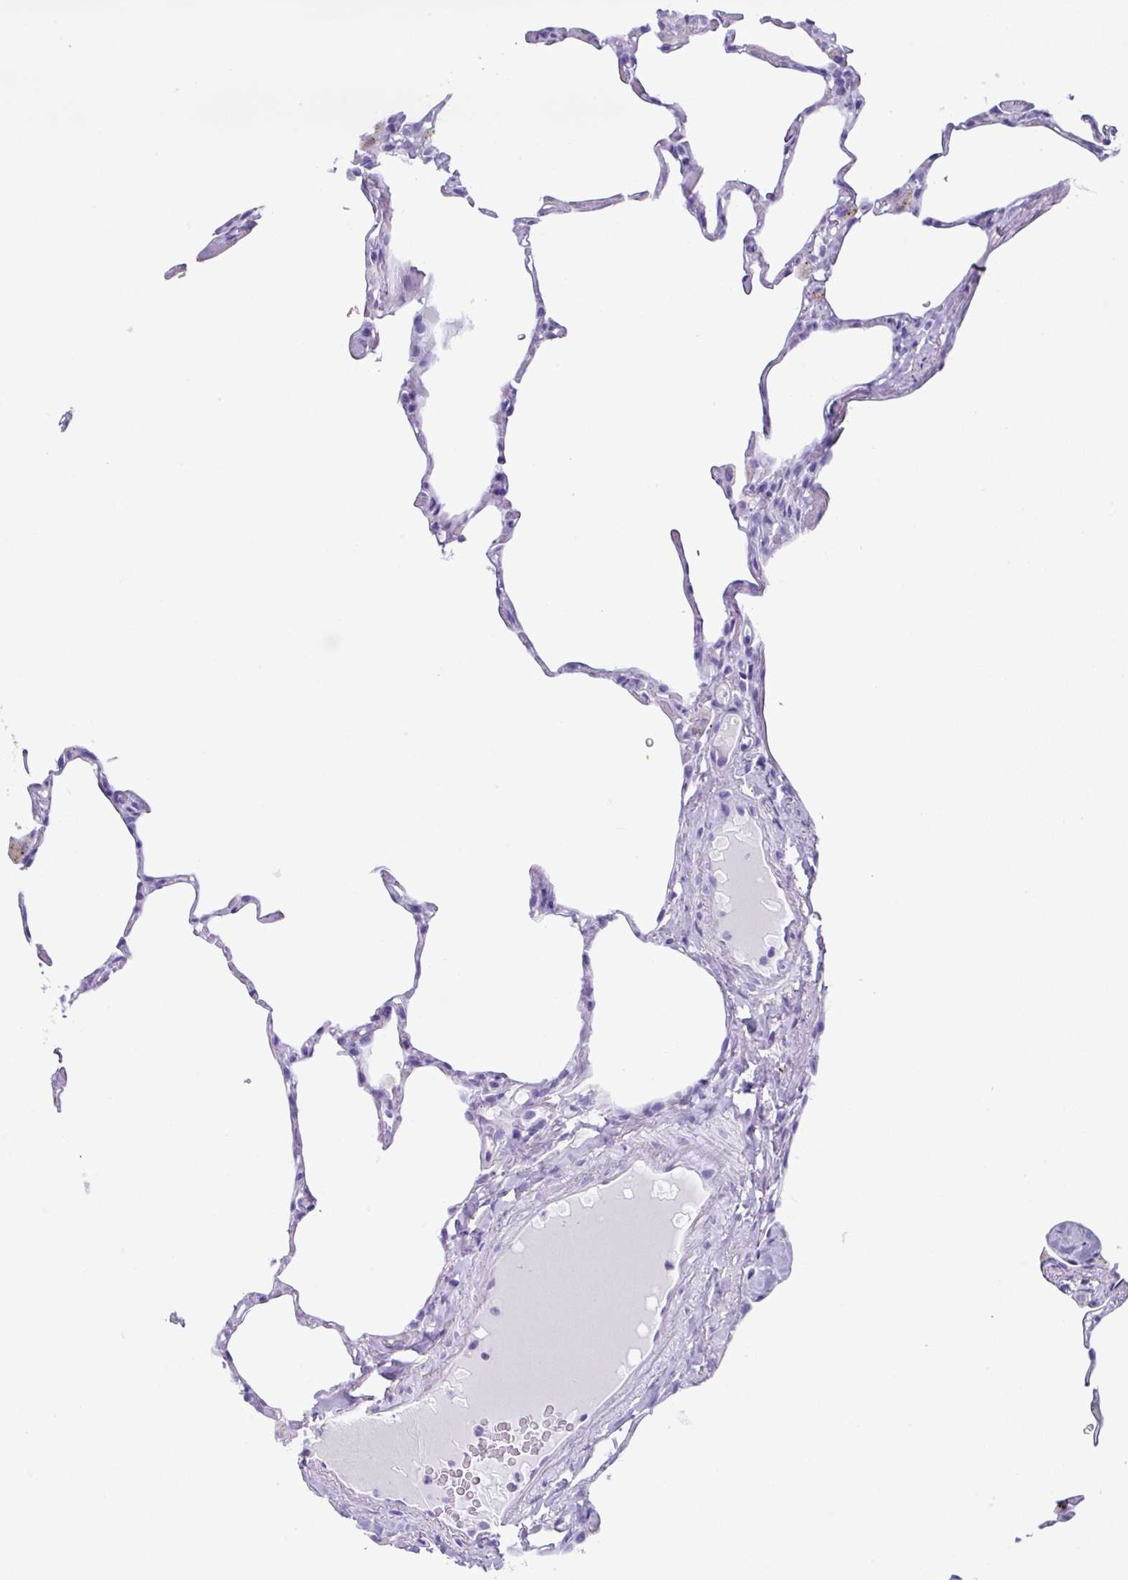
{"staining": {"intensity": "negative", "quantity": "none", "location": "none"}, "tissue": "lung", "cell_type": "Alveolar cells", "image_type": "normal", "snomed": [{"axis": "morphology", "description": "Normal tissue, NOS"}, {"axis": "topography", "description": "Lung"}], "caption": "Lung stained for a protein using immunohistochemistry exhibits no expression alveolar cells.", "gene": "ZG16", "patient": {"sex": "male", "age": 65}}